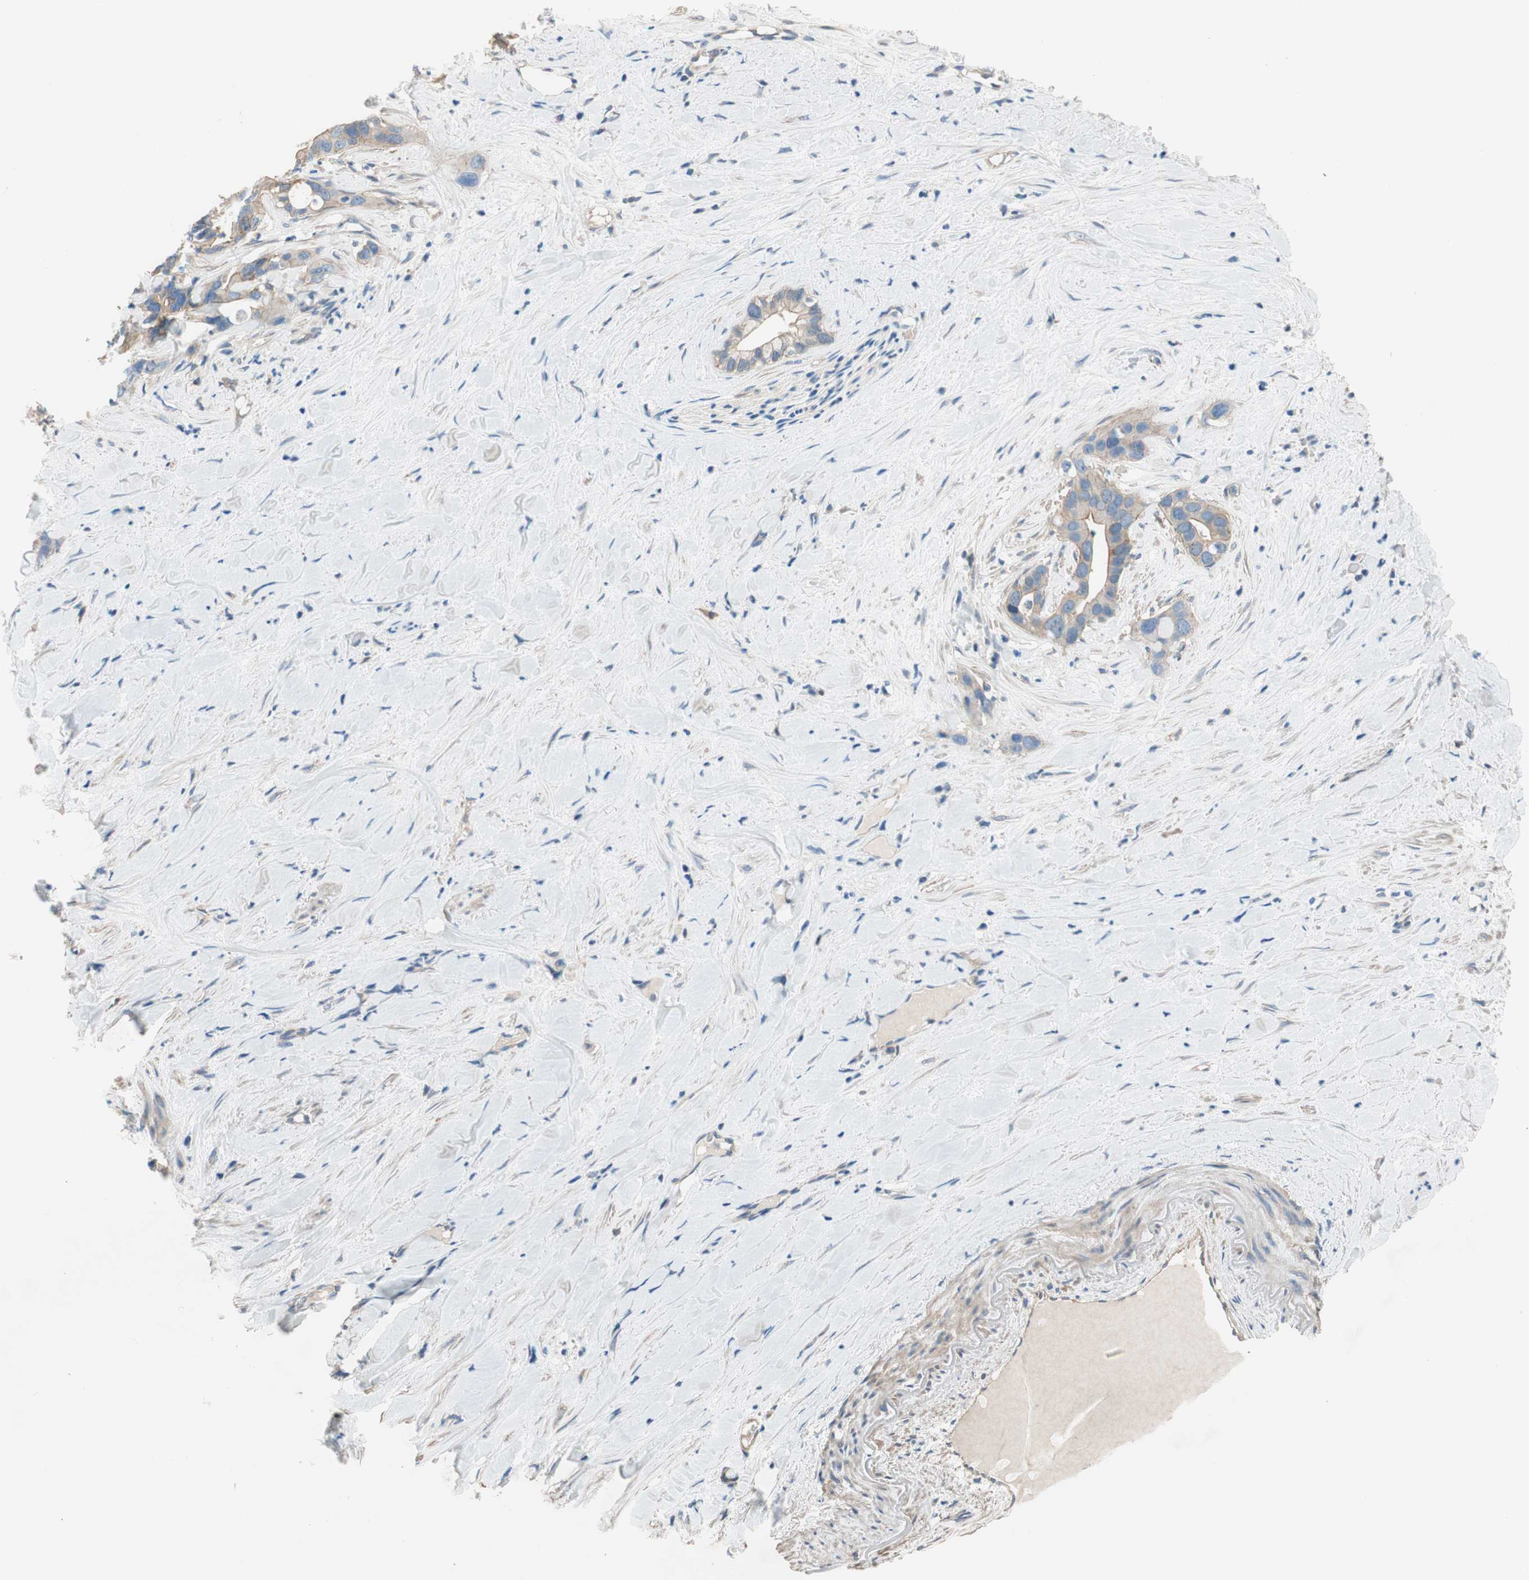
{"staining": {"intensity": "weak", "quantity": ">75%", "location": "cytoplasmic/membranous"}, "tissue": "liver cancer", "cell_type": "Tumor cells", "image_type": "cancer", "snomed": [{"axis": "morphology", "description": "Cholangiocarcinoma"}, {"axis": "topography", "description": "Liver"}], "caption": "High-magnification brightfield microscopy of cholangiocarcinoma (liver) stained with DAB (3,3'-diaminobenzidine) (brown) and counterstained with hematoxylin (blue). tumor cells exhibit weak cytoplasmic/membranous expression is identified in approximately>75% of cells. The protein of interest is shown in brown color, while the nuclei are stained blue.", "gene": "CALML3", "patient": {"sex": "female", "age": 65}}